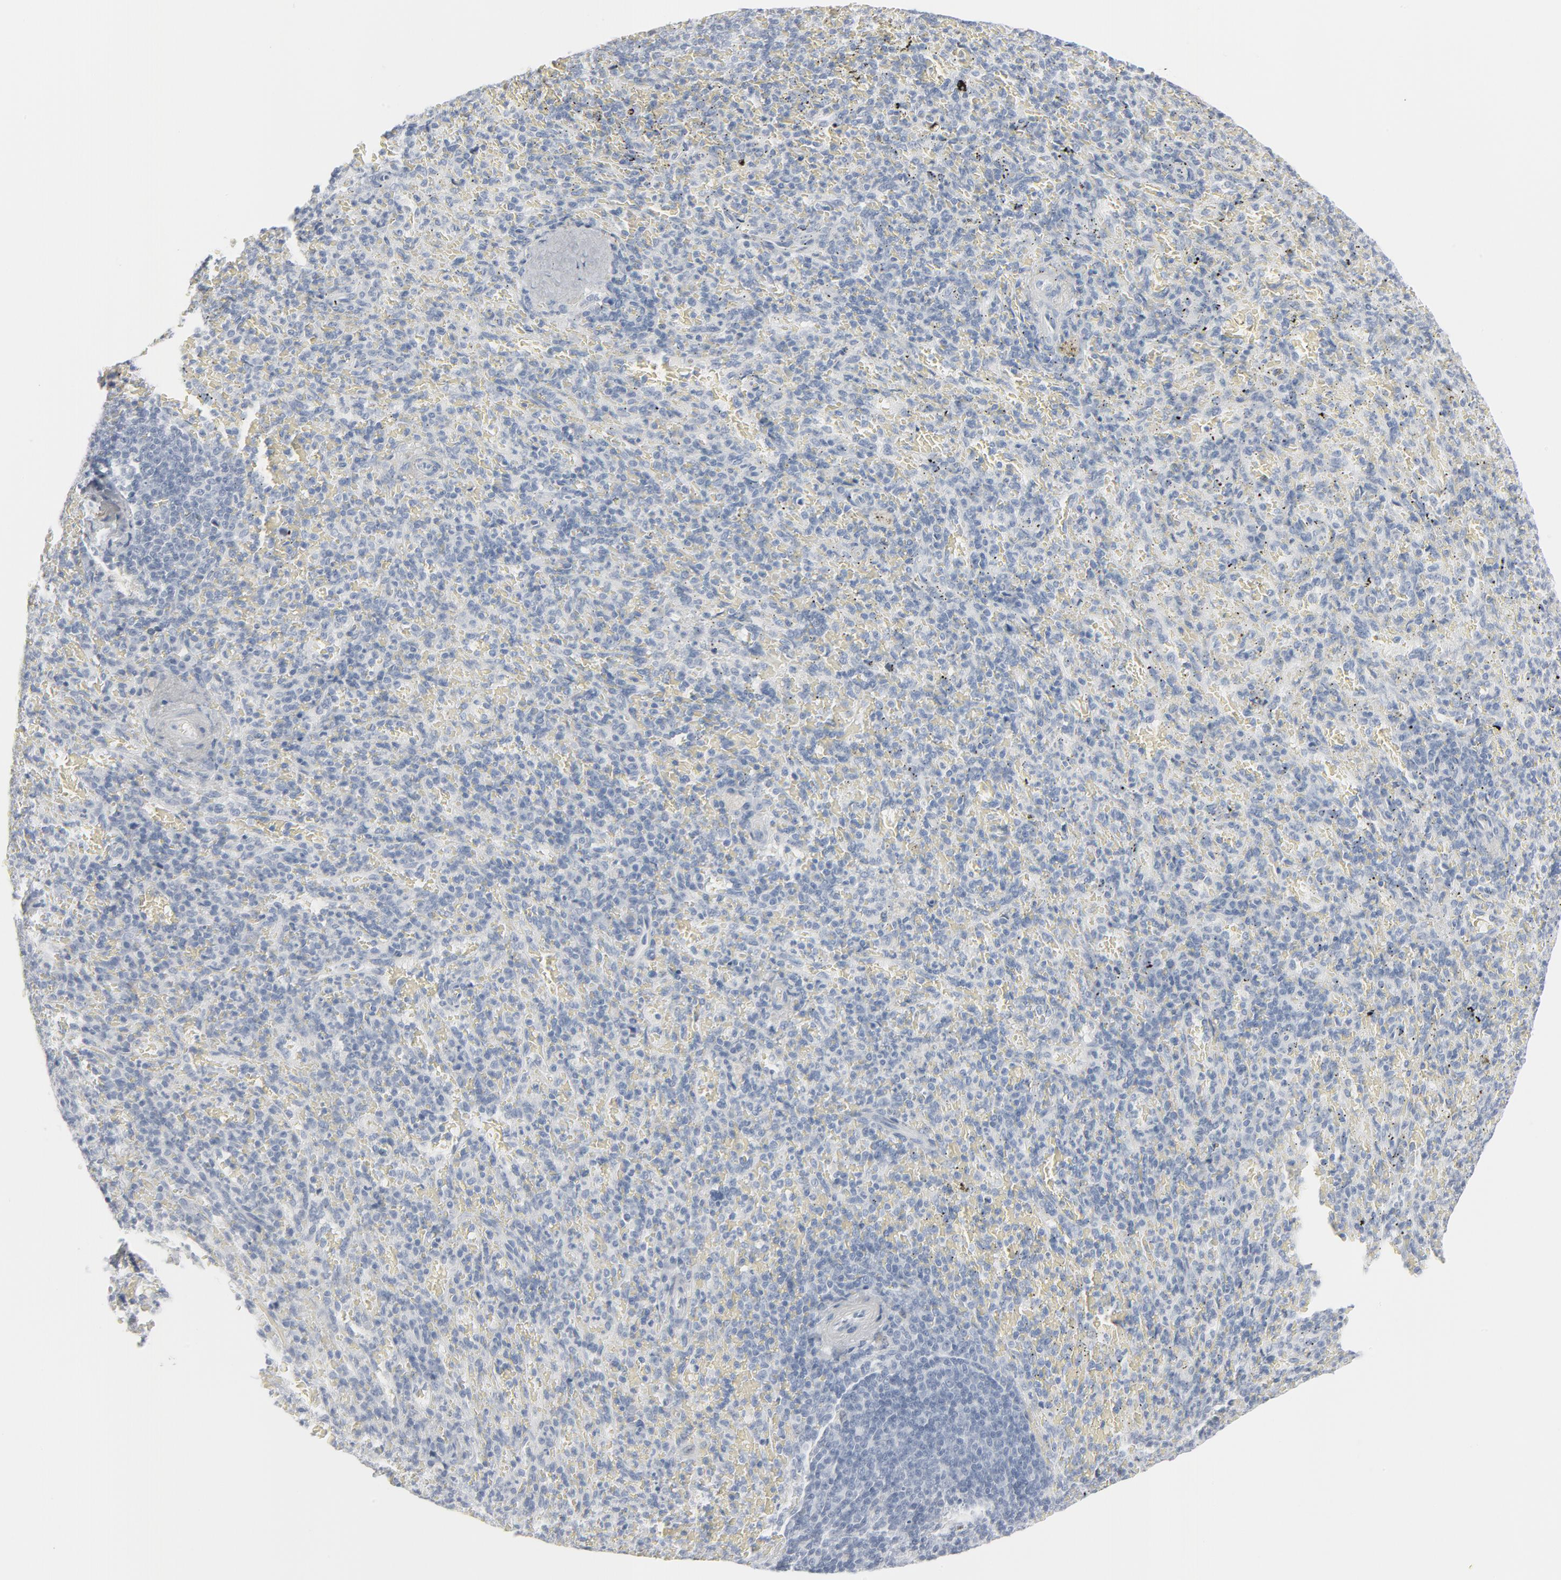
{"staining": {"intensity": "negative", "quantity": "none", "location": "none"}, "tissue": "spleen", "cell_type": "Cells in red pulp", "image_type": "normal", "snomed": [{"axis": "morphology", "description": "Normal tissue, NOS"}, {"axis": "topography", "description": "Spleen"}], "caption": "Immunohistochemistry image of benign spleen: human spleen stained with DAB (3,3'-diaminobenzidine) displays no significant protein expression in cells in red pulp.", "gene": "MITF", "patient": {"sex": "male", "age": 72}}